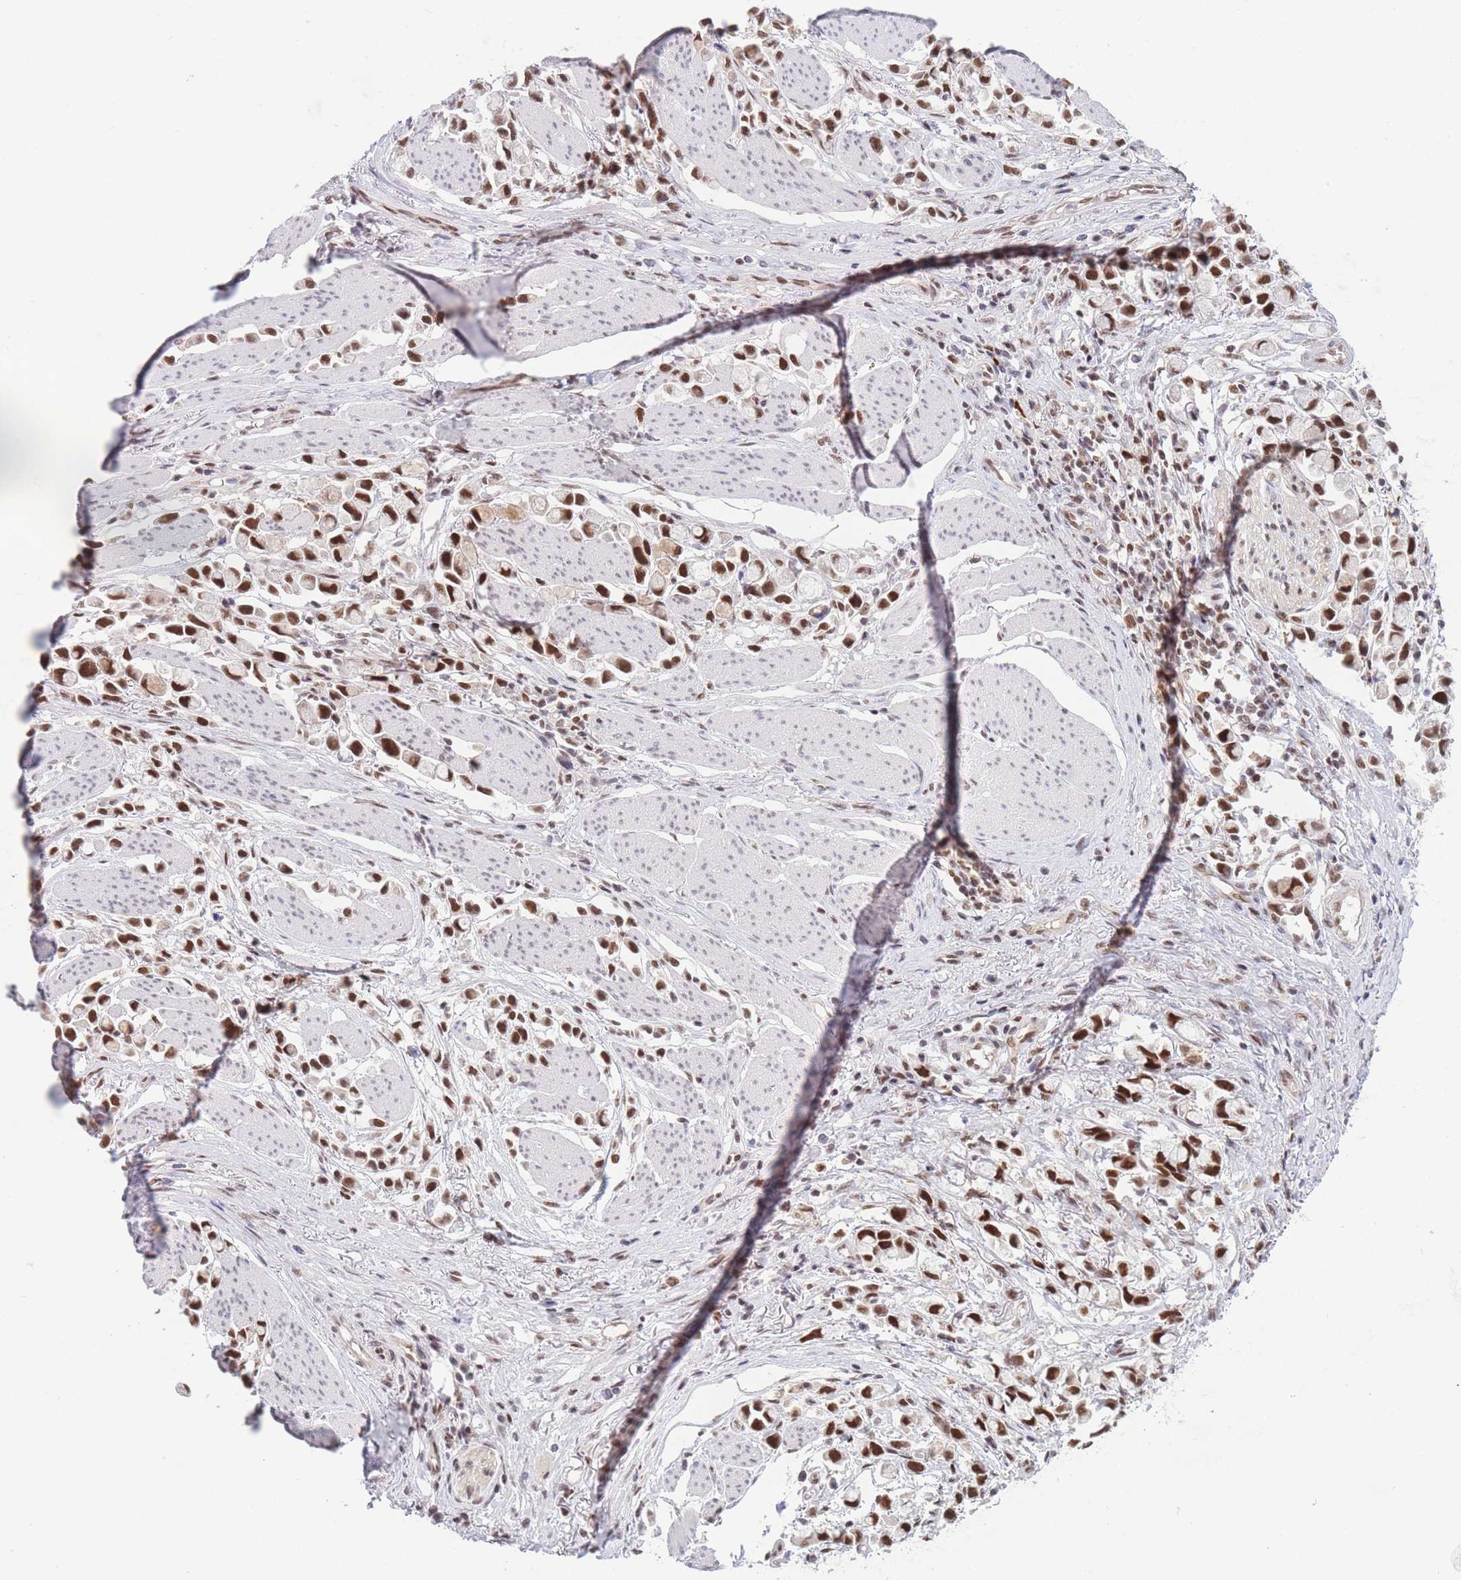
{"staining": {"intensity": "strong", "quantity": ">75%", "location": "nuclear"}, "tissue": "stomach cancer", "cell_type": "Tumor cells", "image_type": "cancer", "snomed": [{"axis": "morphology", "description": "Adenocarcinoma, NOS"}, {"axis": "topography", "description": "Stomach"}], "caption": "Human adenocarcinoma (stomach) stained with a brown dye shows strong nuclear positive positivity in about >75% of tumor cells.", "gene": "SMAD9", "patient": {"sex": "female", "age": 81}}